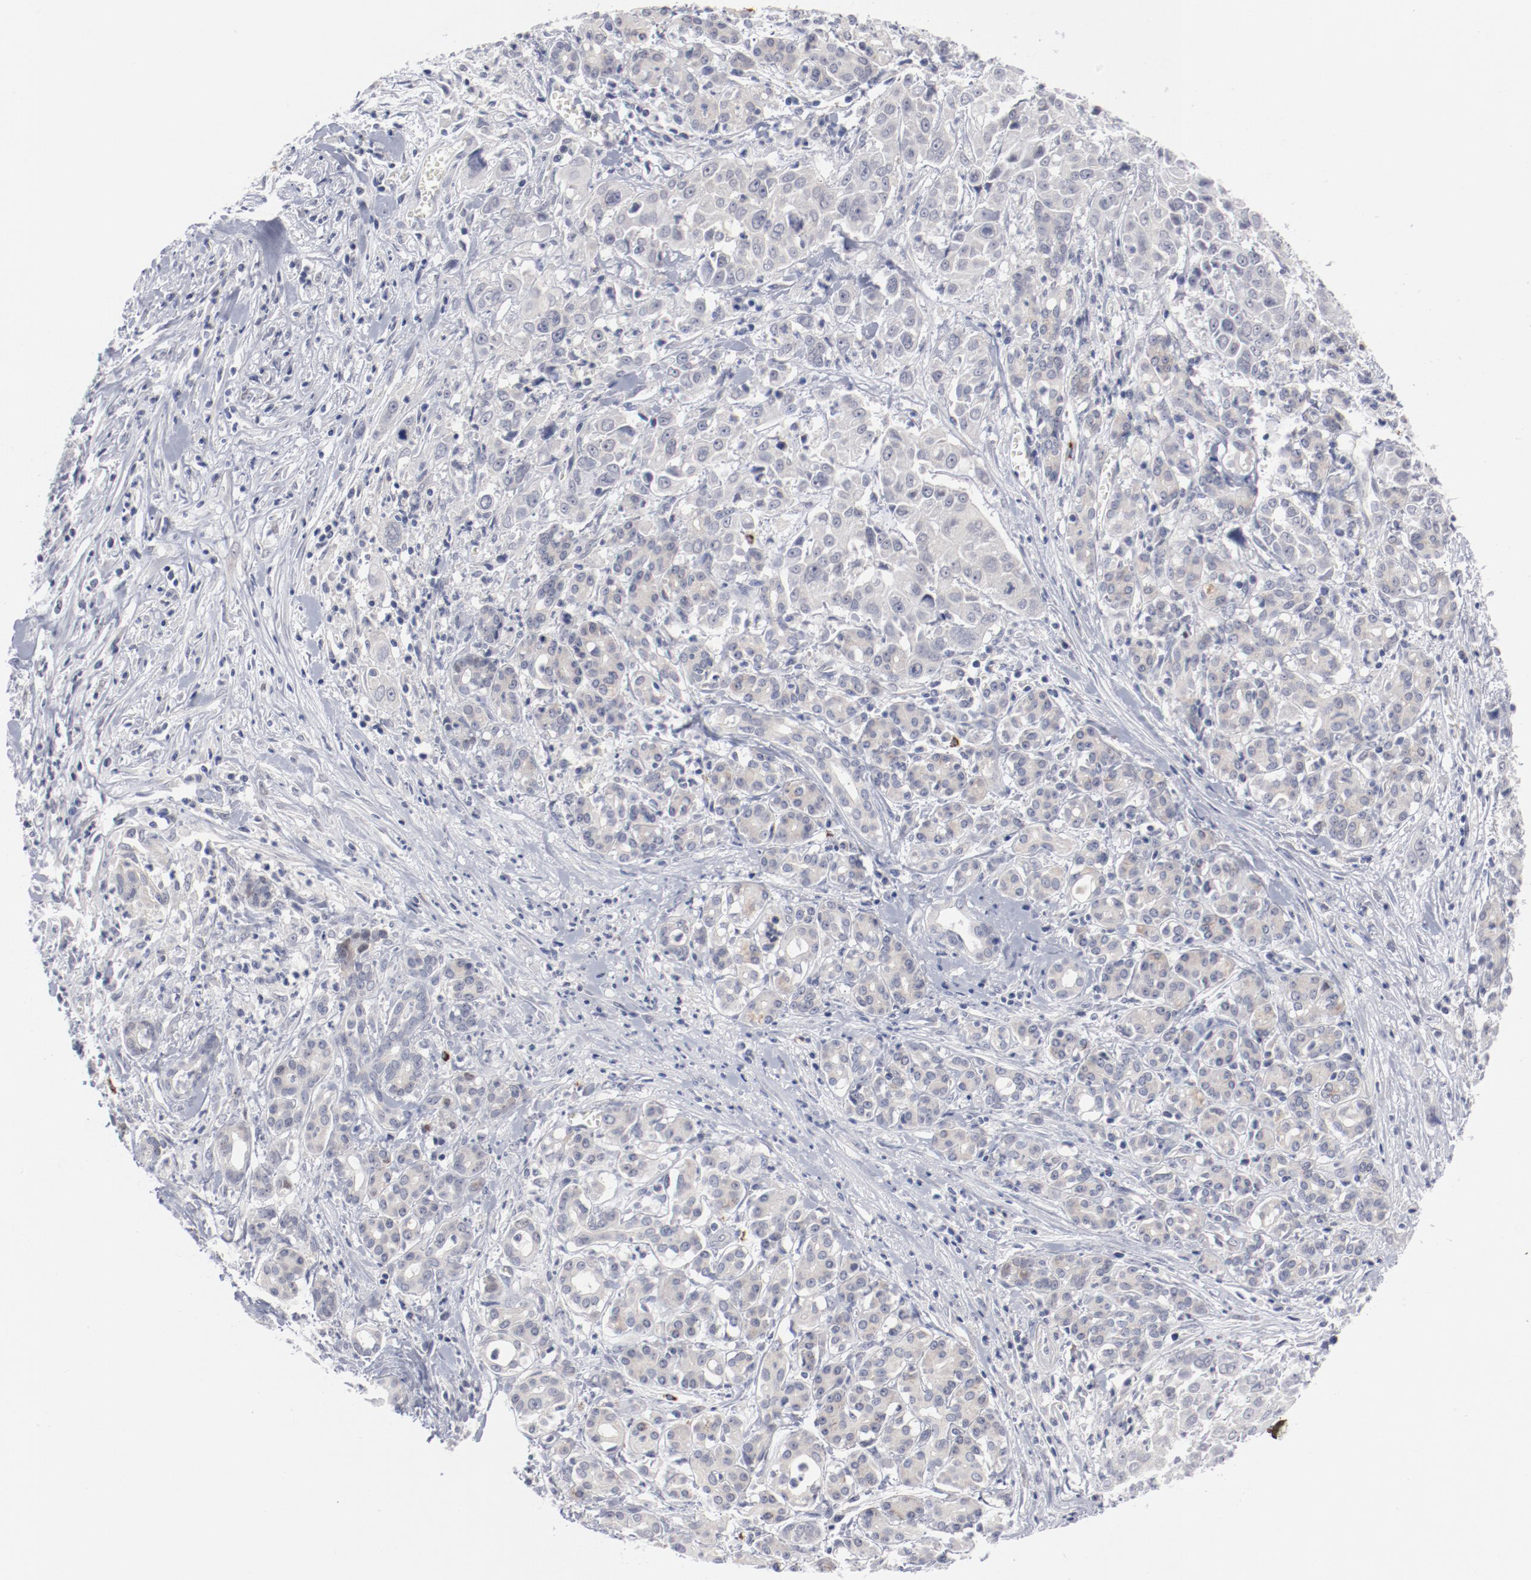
{"staining": {"intensity": "negative", "quantity": "none", "location": "none"}, "tissue": "pancreatic cancer", "cell_type": "Tumor cells", "image_type": "cancer", "snomed": [{"axis": "morphology", "description": "Adenocarcinoma, NOS"}, {"axis": "topography", "description": "Pancreas"}], "caption": "High power microscopy micrograph of an immunohistochemistry (IHC) photomicrograph of pancreatic adenocarcinoma, revealing no significant staining in tumor cells. (Brightfield microscopy of DAB (3,3'-diaminobenzidine) IHC at high magnification).", "gene": "SH3BGR", "patient": {"sex": "female", "age": 52}}